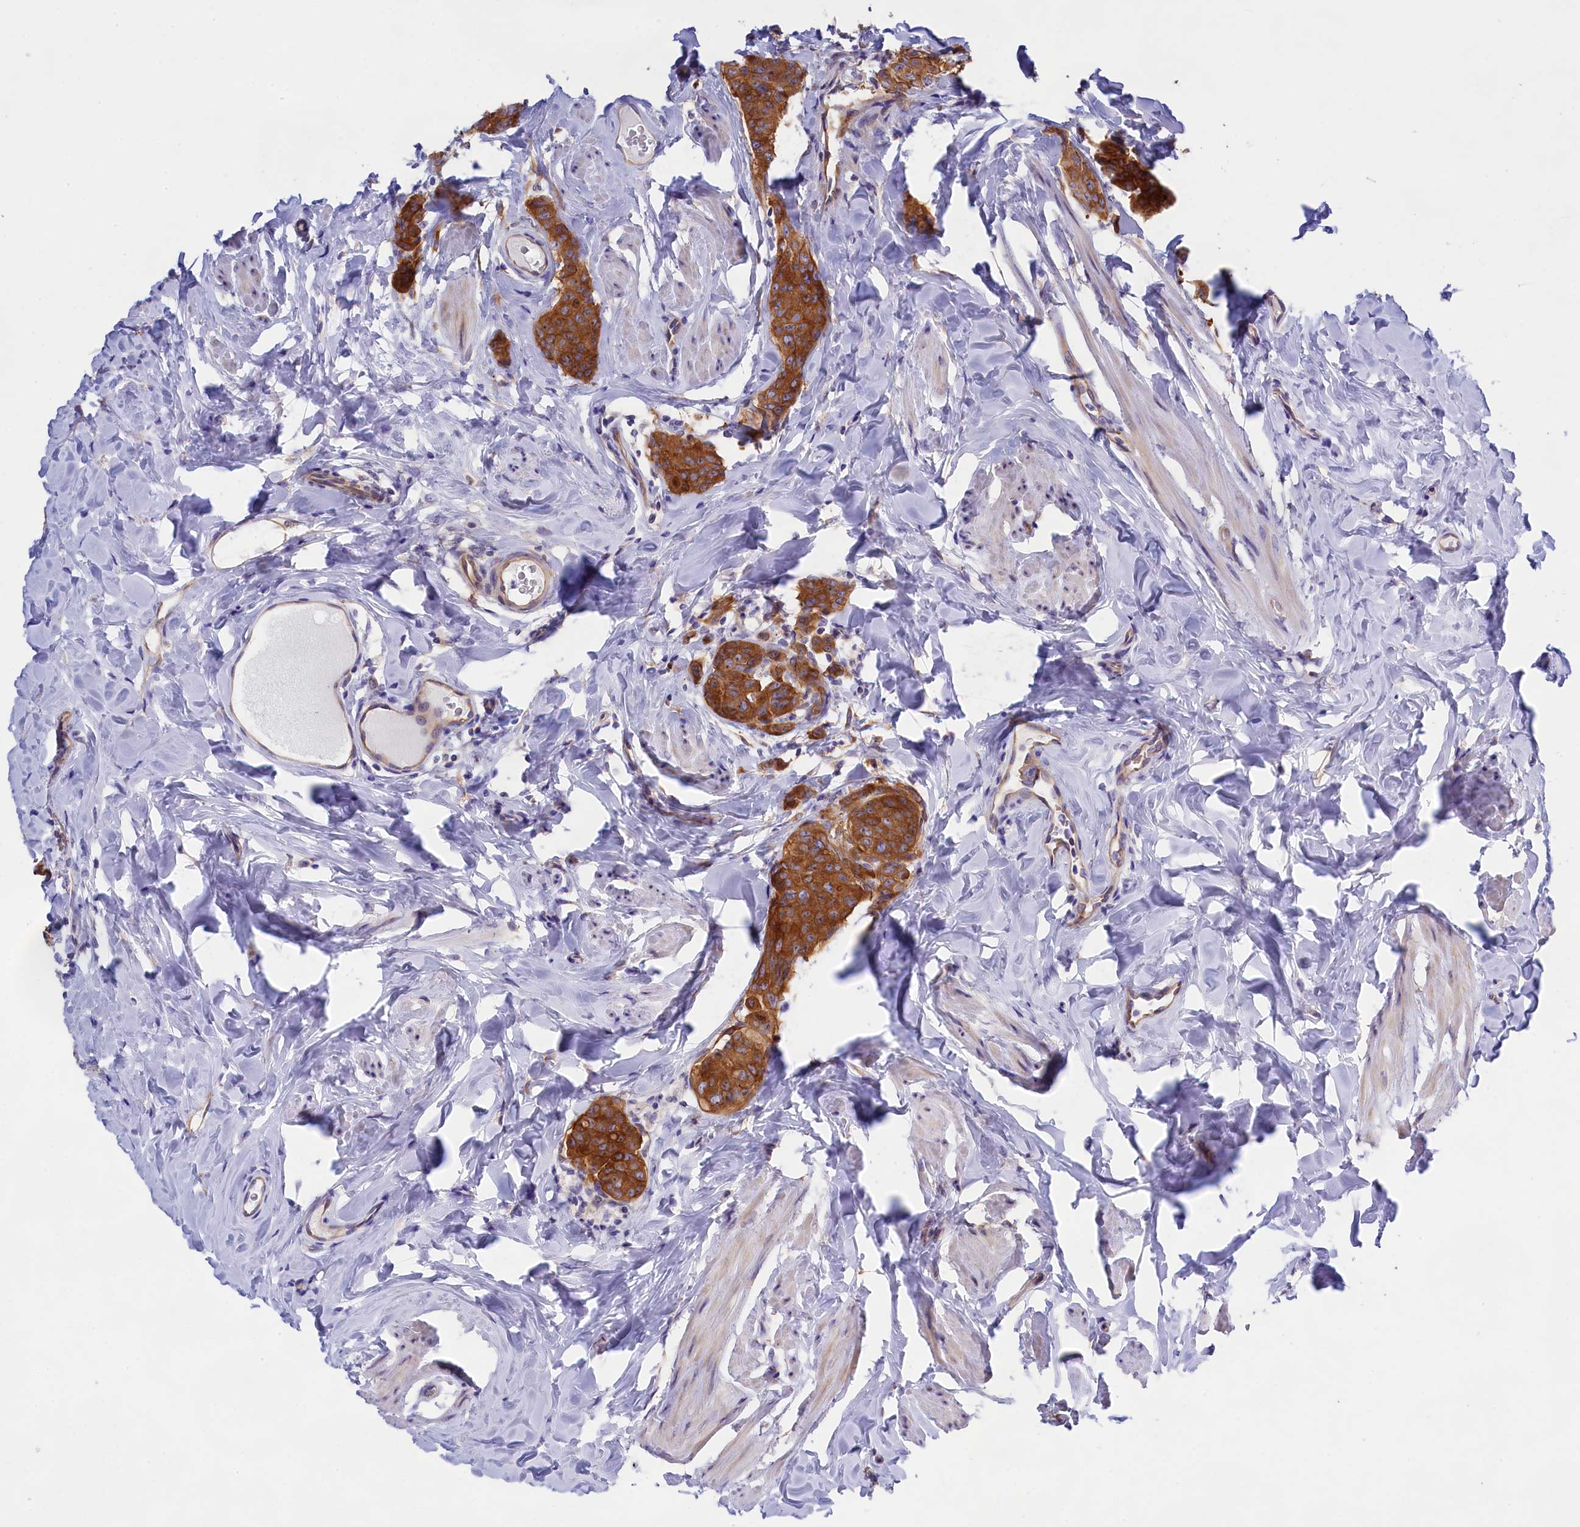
{"staining": {"intensity": "strong", "quantity": ">75%", "location": "cytoplasmic/membranous"}, "tissue": "breast cancer", "cell_type": "Tumor cells", "image_type": "cancer", "snomed": [{"axis": "morphology", "description": "Duct carcinoma"}, {"axis": "topography", "description": "Breast"}], "caption": "Immunohistochemical staining of breast intraductal carcinoma shows strong cytoplasmic/membranous protein staining in about >75% of tumor cells.", "gene": "PPP1R13L", "patient": {"sex": "female", "age": 40}}